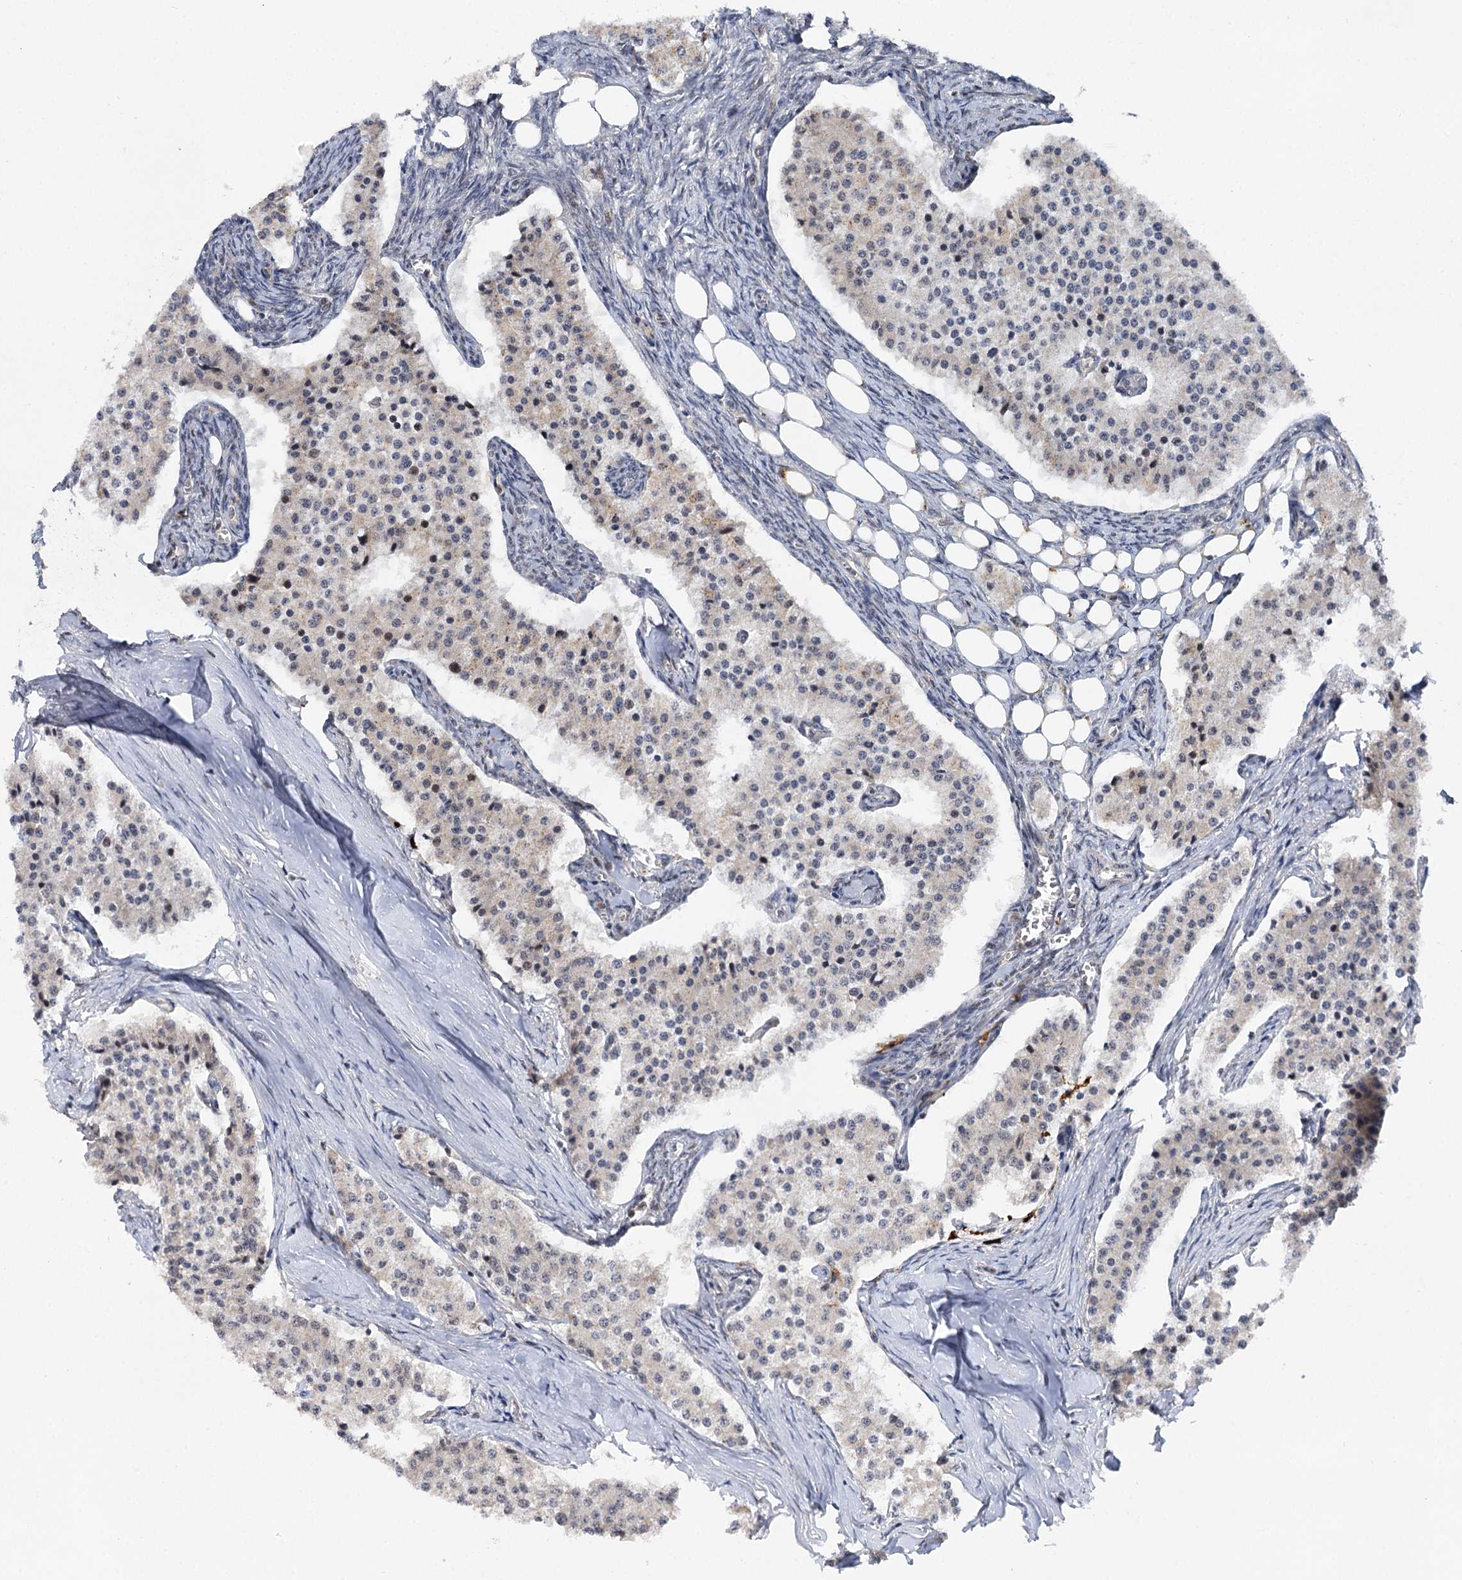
{"staining": {"intensity": "negative", "quantity": "none", "location": "none"}, "tissue": "carcinoid", "cell_type": "Tumor cells", "image_type": "cancer", "snomed": [{"axis": "morphology", "description": "Carcinoid, malignant, NOS"}, {"axis": "topography", "description": "Colon"}], "caption": "This is an immunohistochemistry histopathology image of human carcinoid. There is no staining in tumor cells.", "gene": "BUD13", "patient": {"sex": "female", "age": 52}}